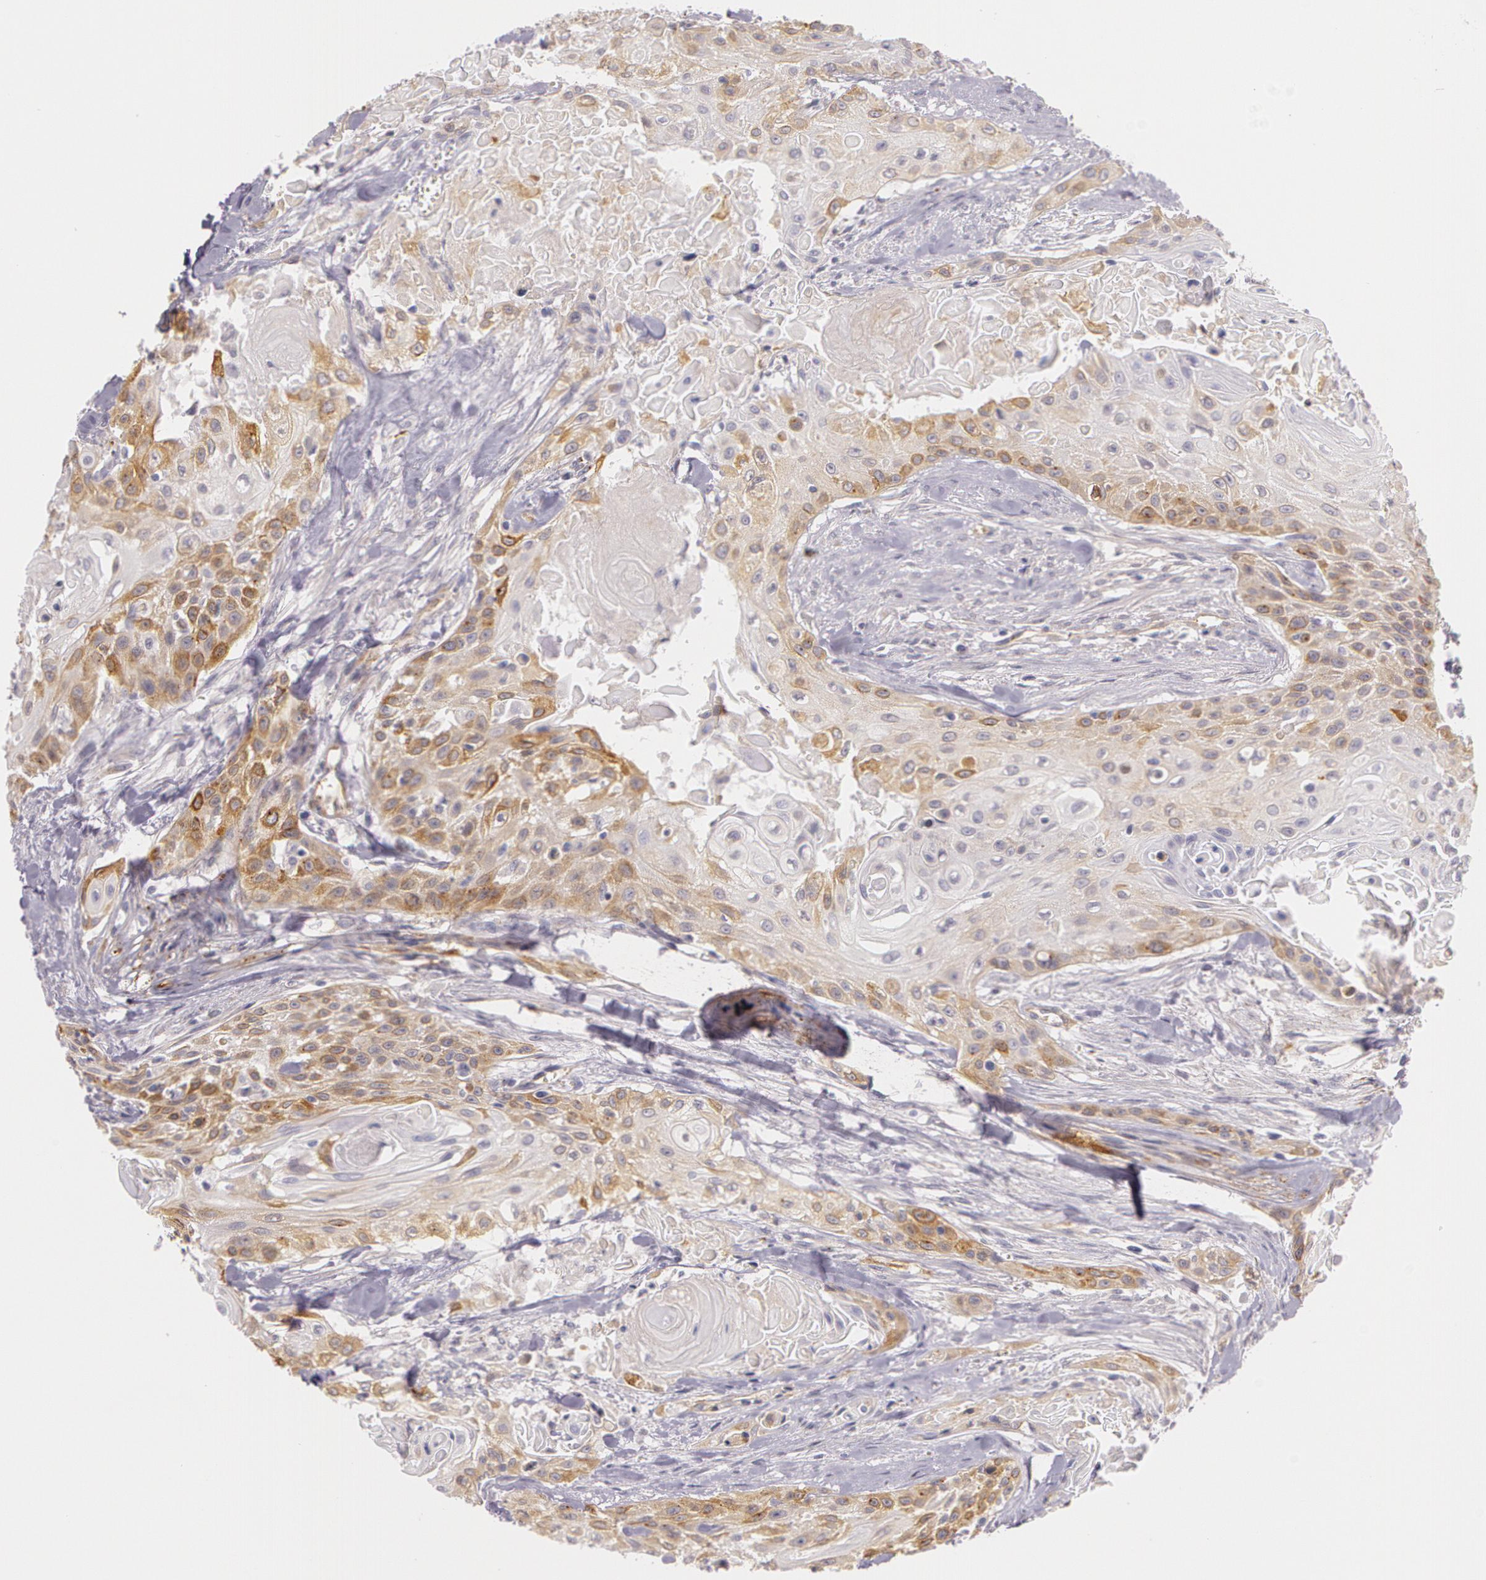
{"staining": {"intensity": "moderate", "quantity": "25%-75%", "location": "cytoplasmic/membranous"}, "tissue": "head and neck cancer", "cell_type": "Tumor cells", "image_type": "cancer", "snomed": [{"axis": "morphology", "description": "Squamous cell carcinoma, NOS"}, {"axis": "morphology", "description": "Squamous cell carcinoma, metastatic, NOS"}, {"axis": "topography", "description": "Lymph node"}, {"axis": "topography", "description": "Salivary gland"}, {"axis": "topography", "description": "Head-Neck"}], "caption": "A brown stain shows moderate cytoplasmic/membranous expression of a protein in head and neck squamous cell carcinoma tumor cells.", "gene": "APP", "patient": {"sex": "female", "age": 74}}